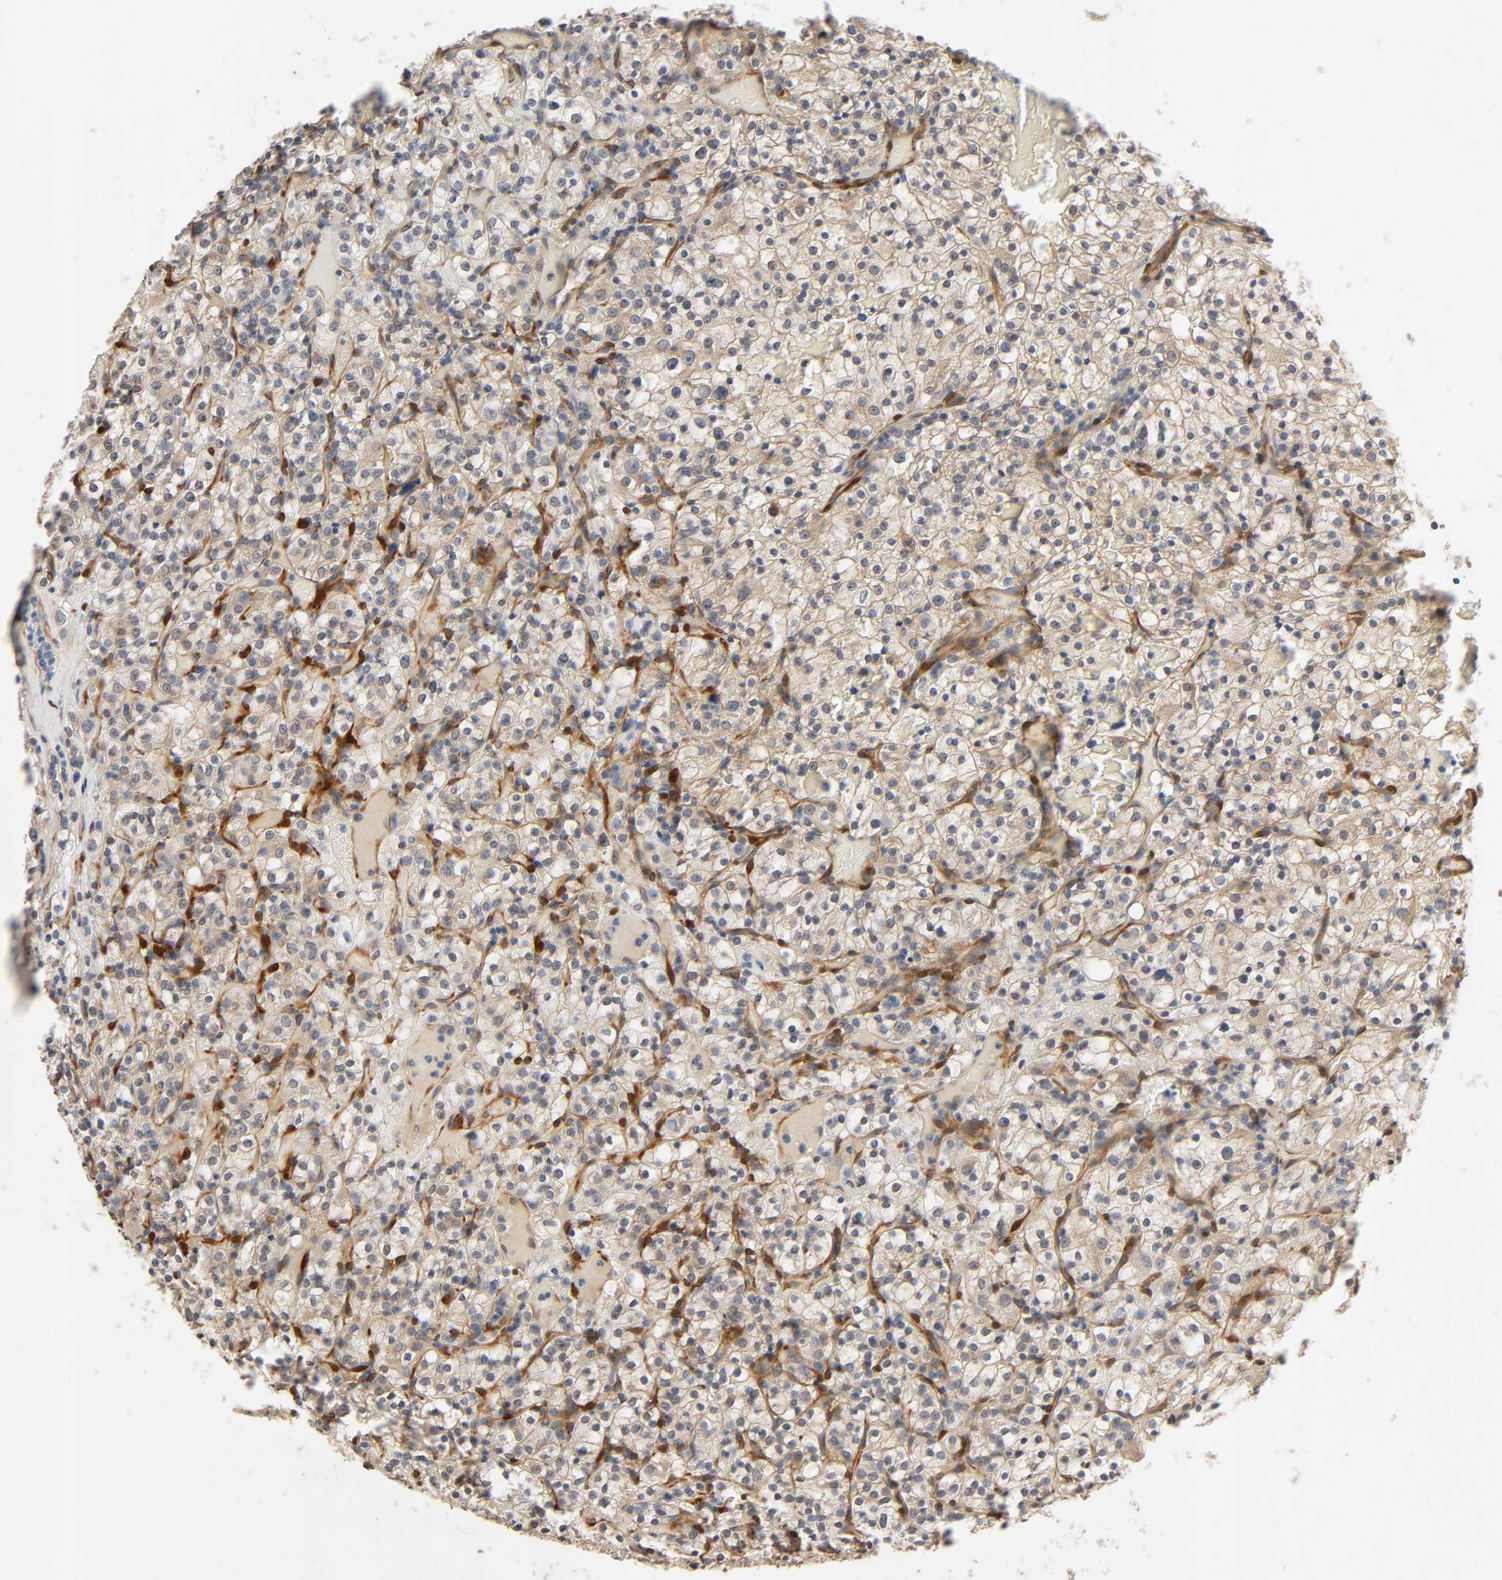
{"staining": {"intensity": "weak", "quantity": ">75%", "location": "cytoplasmic/membranous"}, "tissue": "renal cancer", "cell_type": "Tumor cells", "image_type": "cancer", "snomed": [{"axis": "morphology", "description": "Normal tissue, NOS"}, {"axis": "morphology", "description": "Adenocarcinoma, NOS"}, {"axis": "topography", "description": "Kidney"}], "caption": "Protein staining reveals weak cytoplasmic/membranous staining in about >75% of tumor cells in renal cancer.", "gene": "PTK2", "patient": {"sex": "female", "age": 72}}